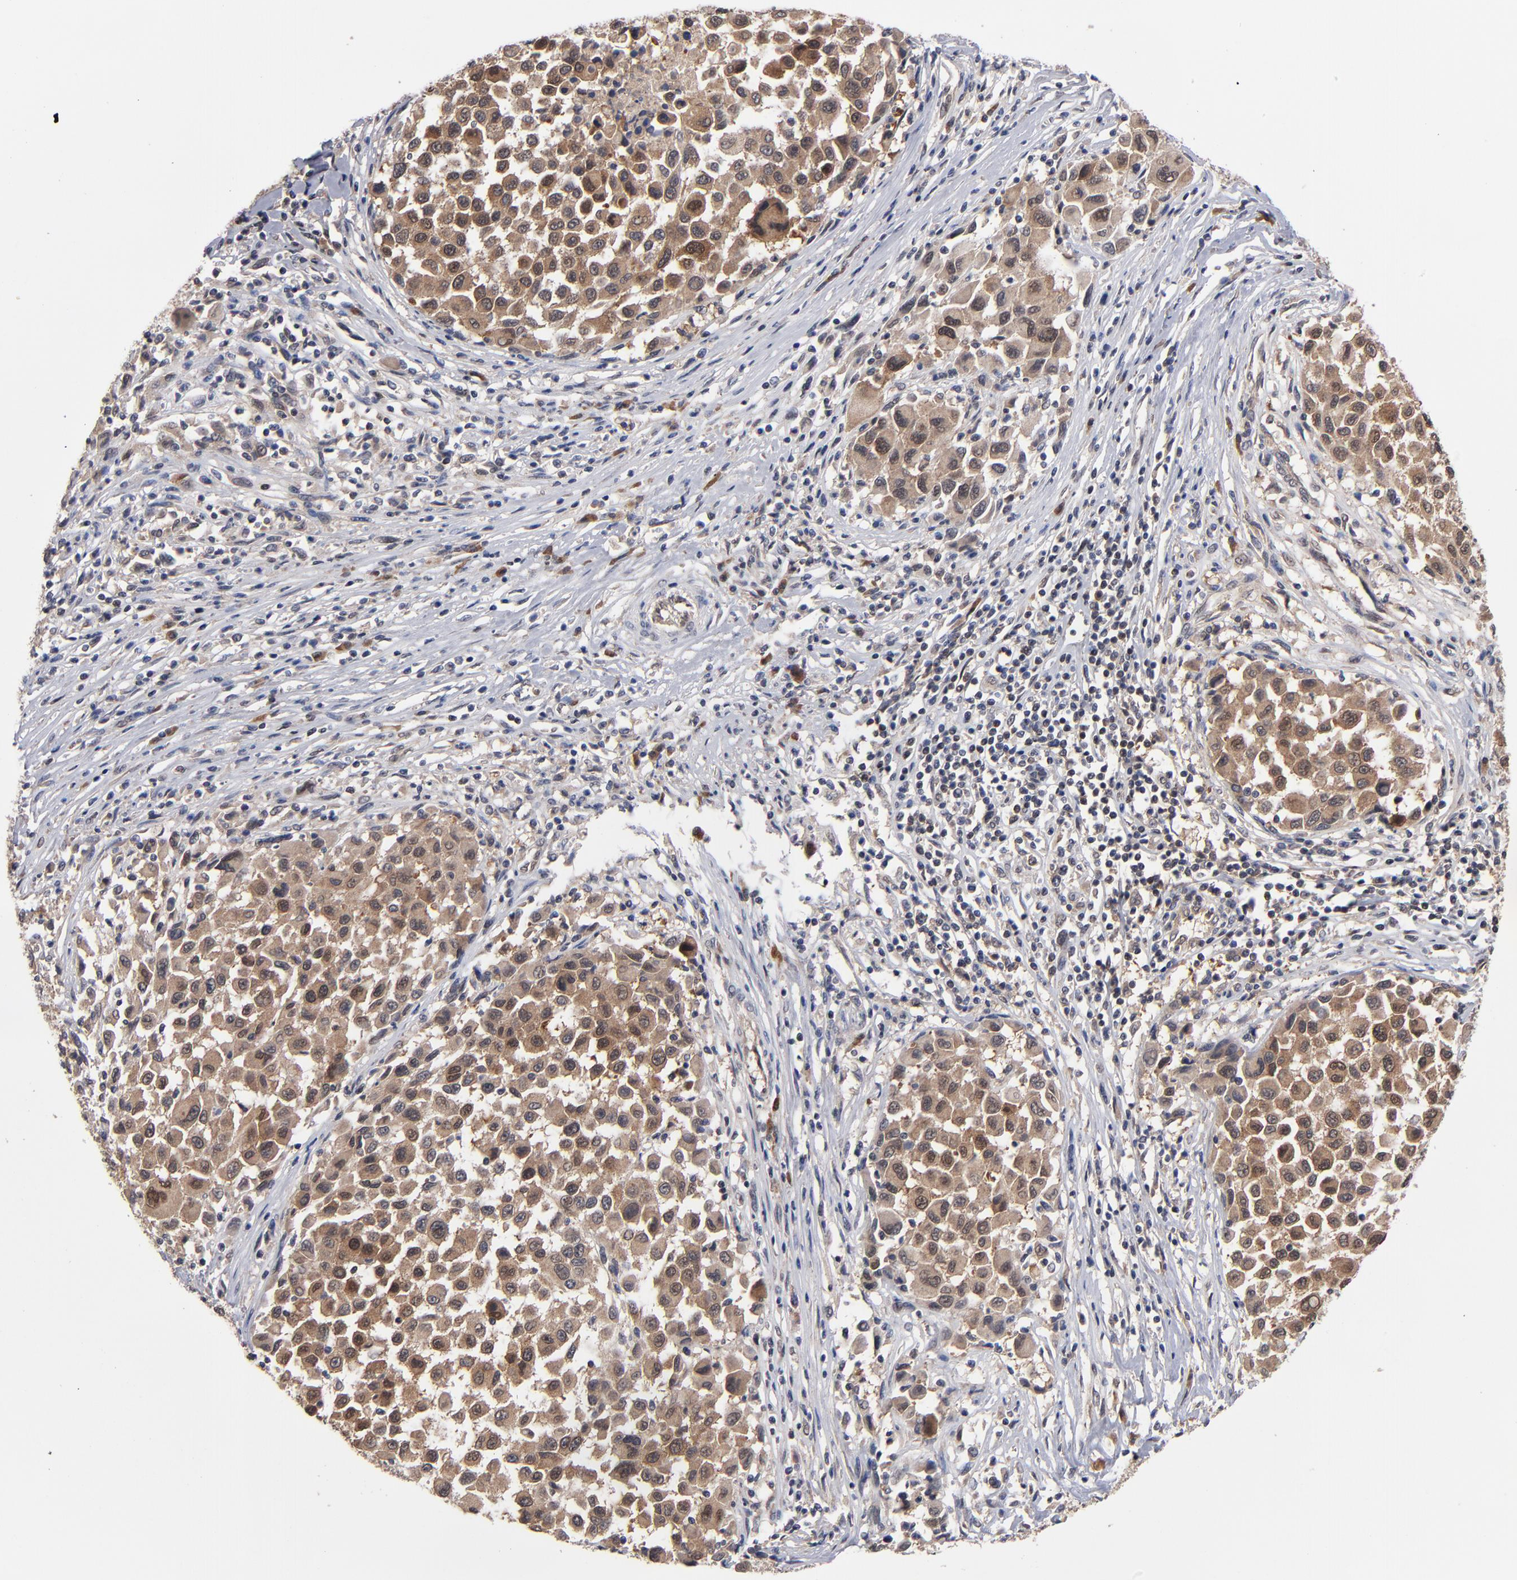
{"staining": {"intensity": "moderate", "quantity": ">75%", "location": "cytoplasmic/membranous"}, "tissue": "melanoma", "cell_type": "Tumor cells", "image_type": "cancer", "snomed": [{"axis": "morphology", "description": "Malignant melanoma, Metastatic site"}, {"axis": "topography", "description": "Lymph node"}], "caption": "Protein analysis of melanoma tissue reveals moderate cytoplasmic/membranous staining in approximately >75% of tumor cells. The staining was performed using DAB, with brown indicating positive protein expression. Nuclei are stained blue with hematoxylin.", "gene": "ALG13", "patient": {"sex": "male", "age": 61}}